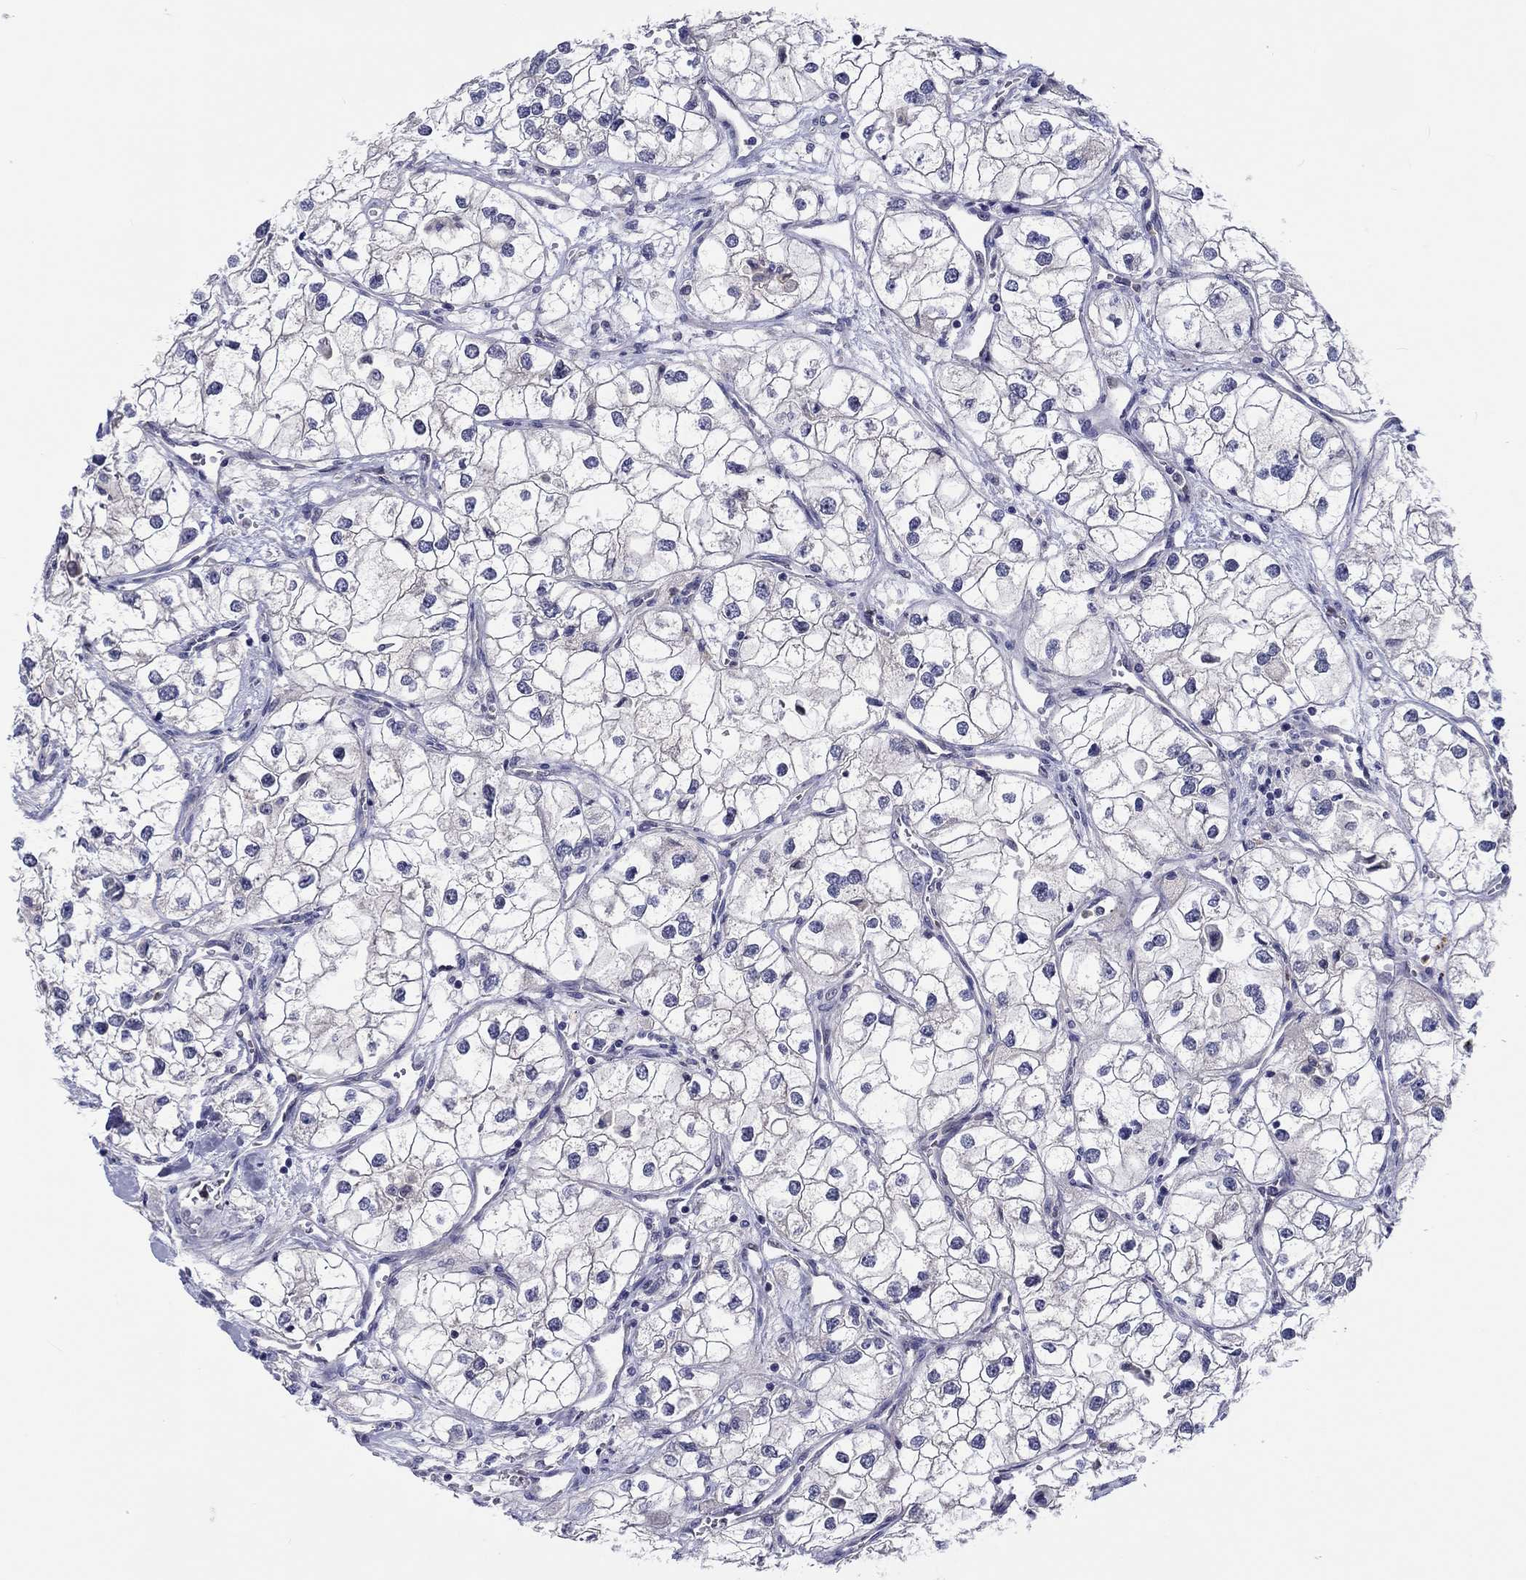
{"staining": {"intensity": "negative", "quantity": "none", "location": "none"}, "tissue": "renal cancer", "cell_type": "Tumor cells", "image_type": "cancer", "snomed": [{"axis": "morphology", "description": "Adenocarcinoma, NOS"}, {"axis": "topography", "description": "Kidney"}], "caption": "A photomicrograph of human adenocarcinoma (renal) is negative for staining in tumor cells.", "gene": "ABCG4", "patient": {"sex": "male", "age": 59}}